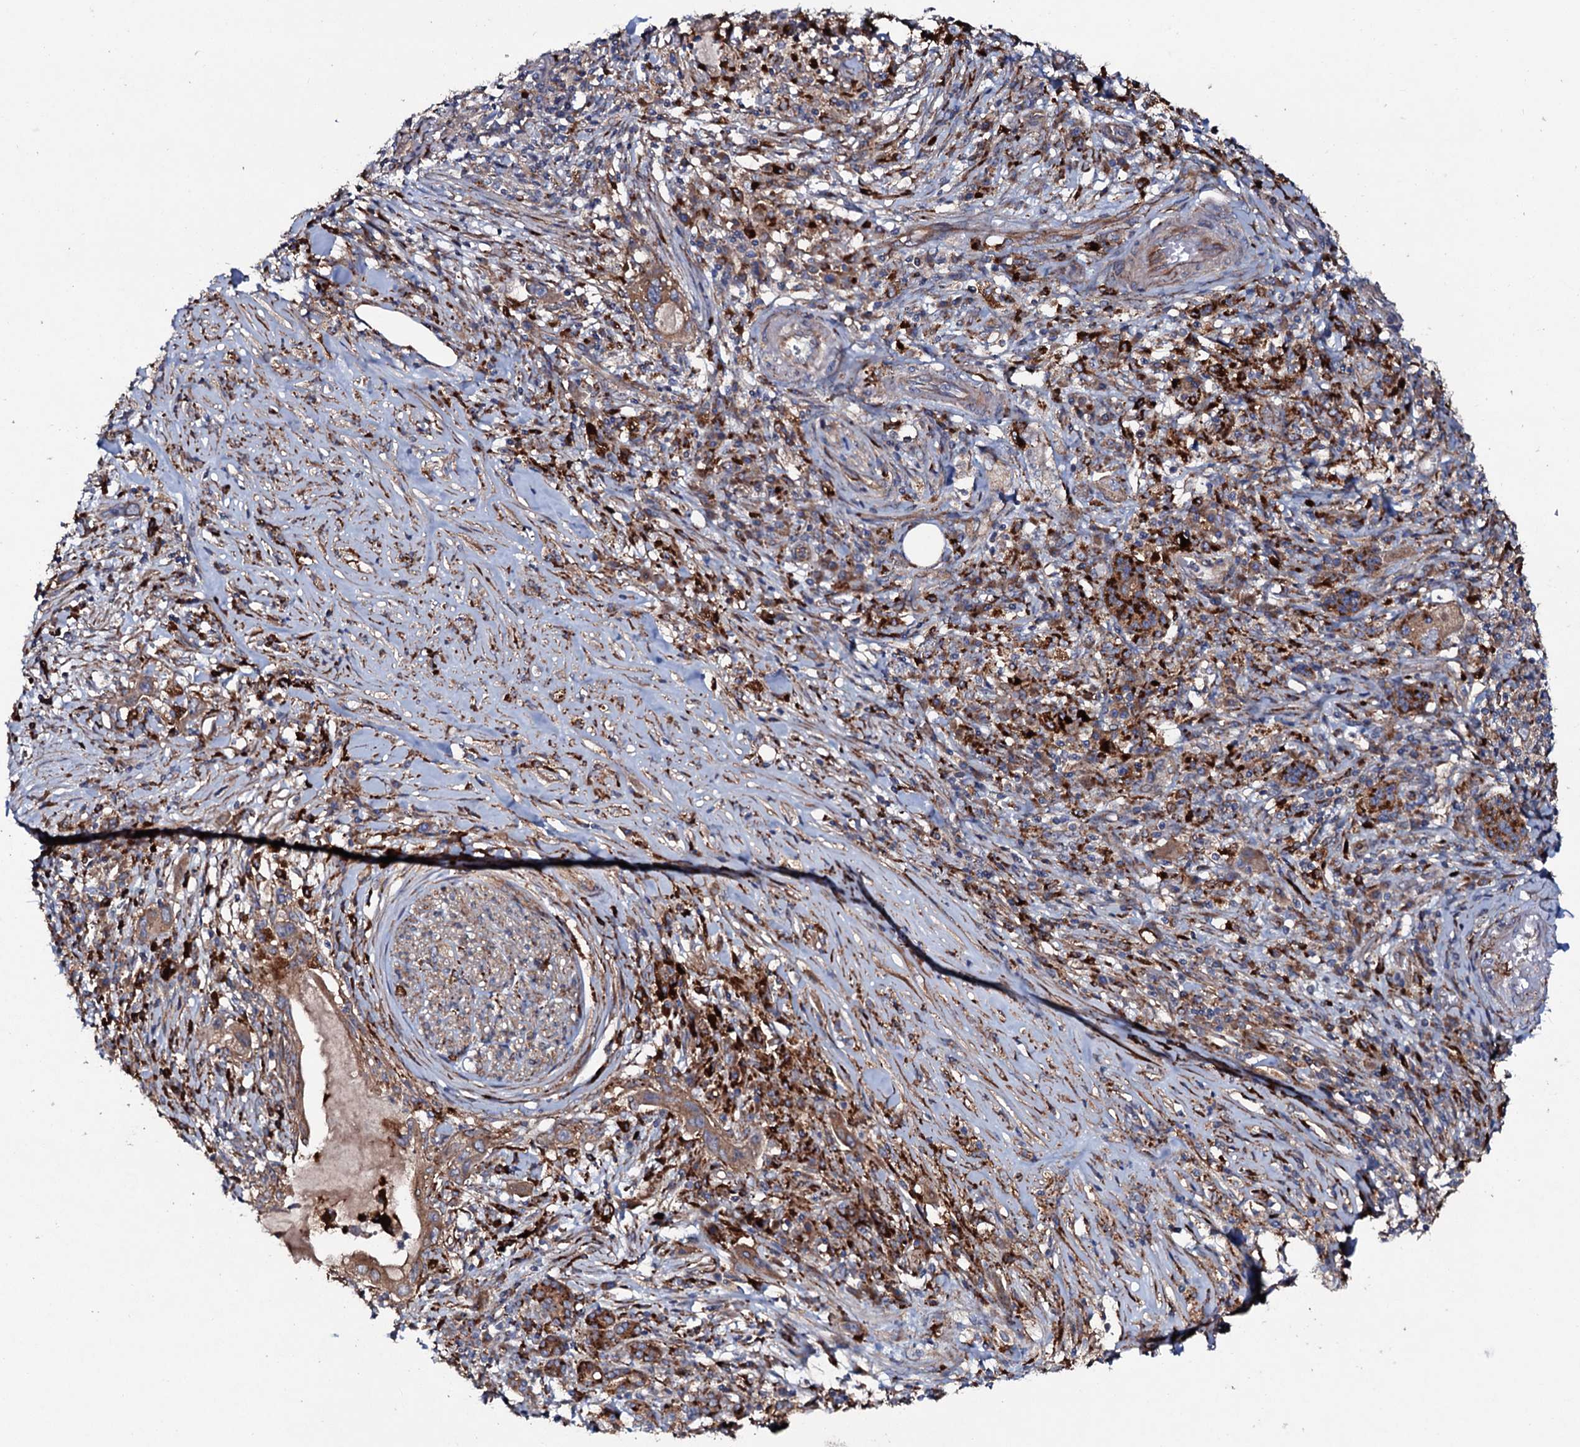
{"staining": {"intensity": "moderate", "quantity": ">75%", "location": "cytoplasmic/membranous"}, "tissue": "pancreatic cancer", "cell_type": "Tumor cells", "image_type": "cancer", "snomed": [{"axis": "morphology", "description": "Adenocarcinoma, NOS"}, {"axis": "topography", "description": "Pancreas"}], "caption": "Brown immunohistochemical staining in human pancreatic cancer exhibits moderate cytoplasmic/membranous expression in approximately >75% of tumor cells.", "gene": "P2RX4", "patient": {"sex": "female", "age": 73}}